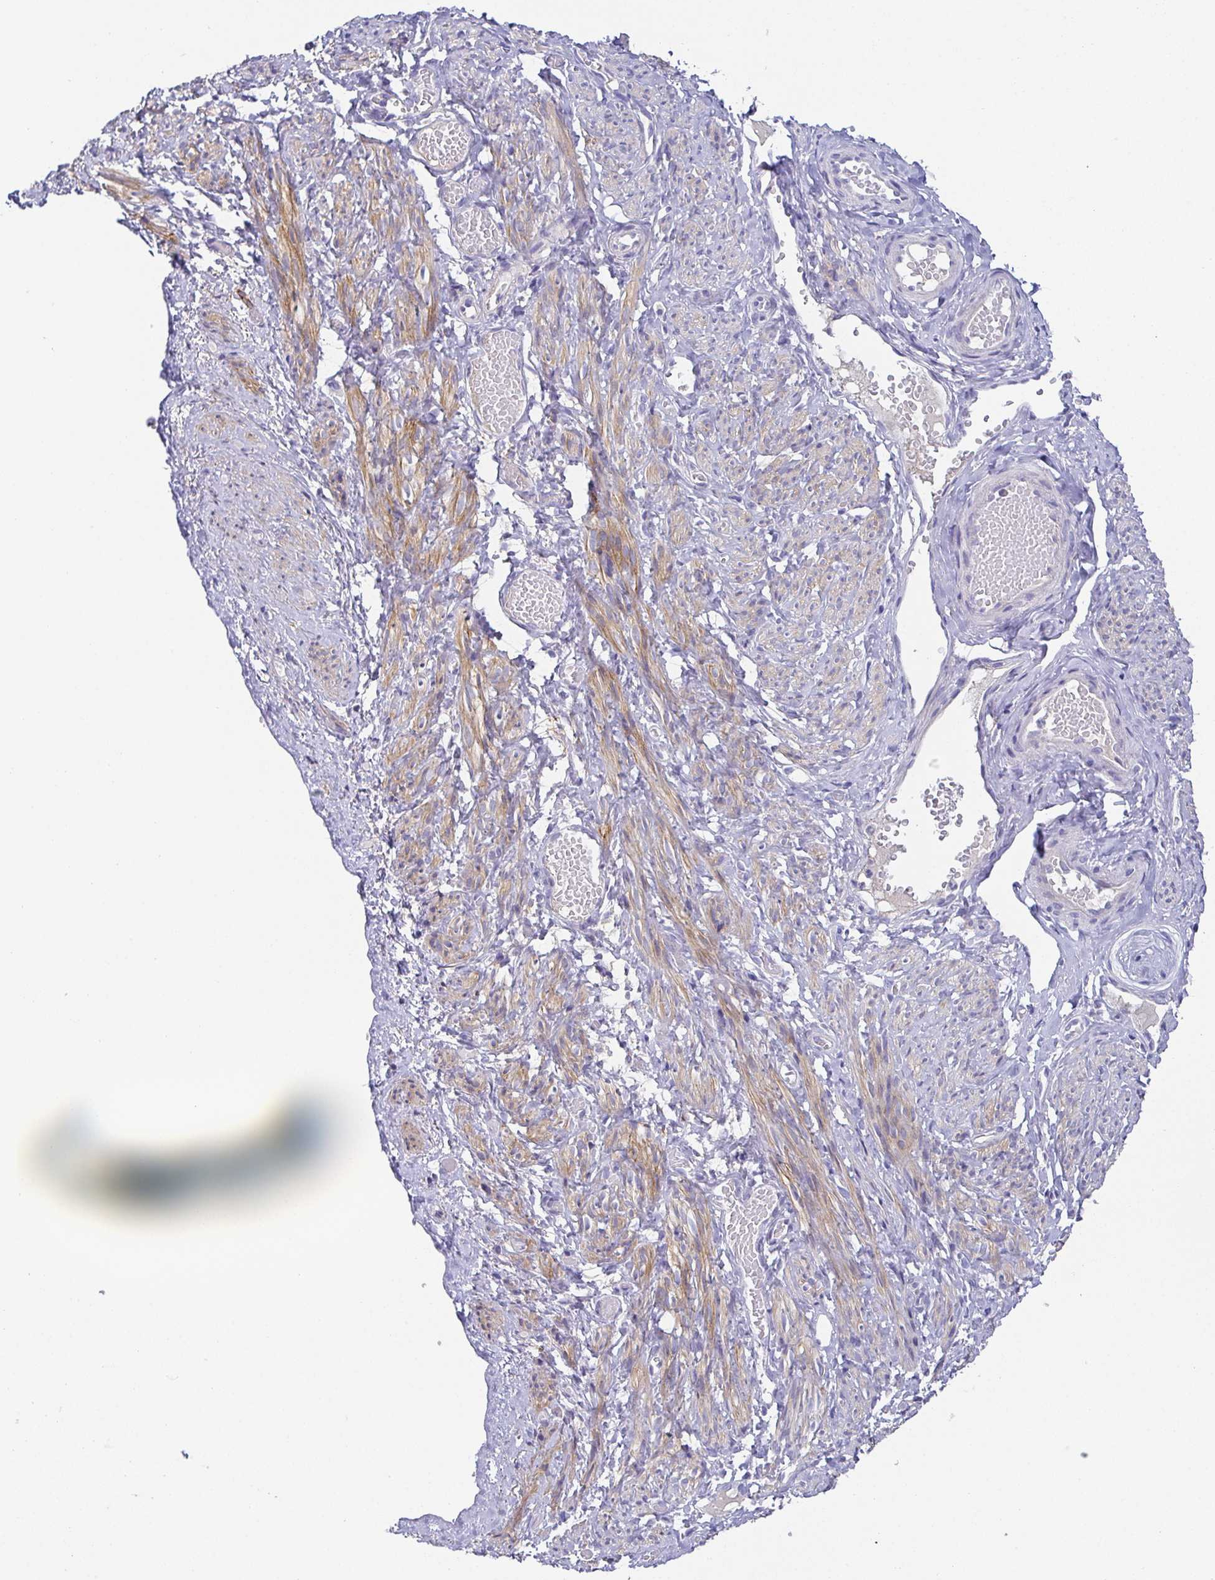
{"staining": {"intensity": "moderate", "quantity": "25%-75%", "location": "cytoplasmic/membranous"}, "tissue": "smooth muscle", "cell_type": "Smooth muscle cells", "image_type": "normal", "snomed": [{"axis": "morphology", "description": "Normal tissue, NOS"}, {"axis": "topography", "description": "Smooth muscle"}], "caption": "A photomicrograph of human smooth muscle stained for a protein shows moderate cytoplasmic/membranous brown staining in smooth muscle cells.", "gene": "RNASE7", "patient": {"sex": "female", "age": 65}}